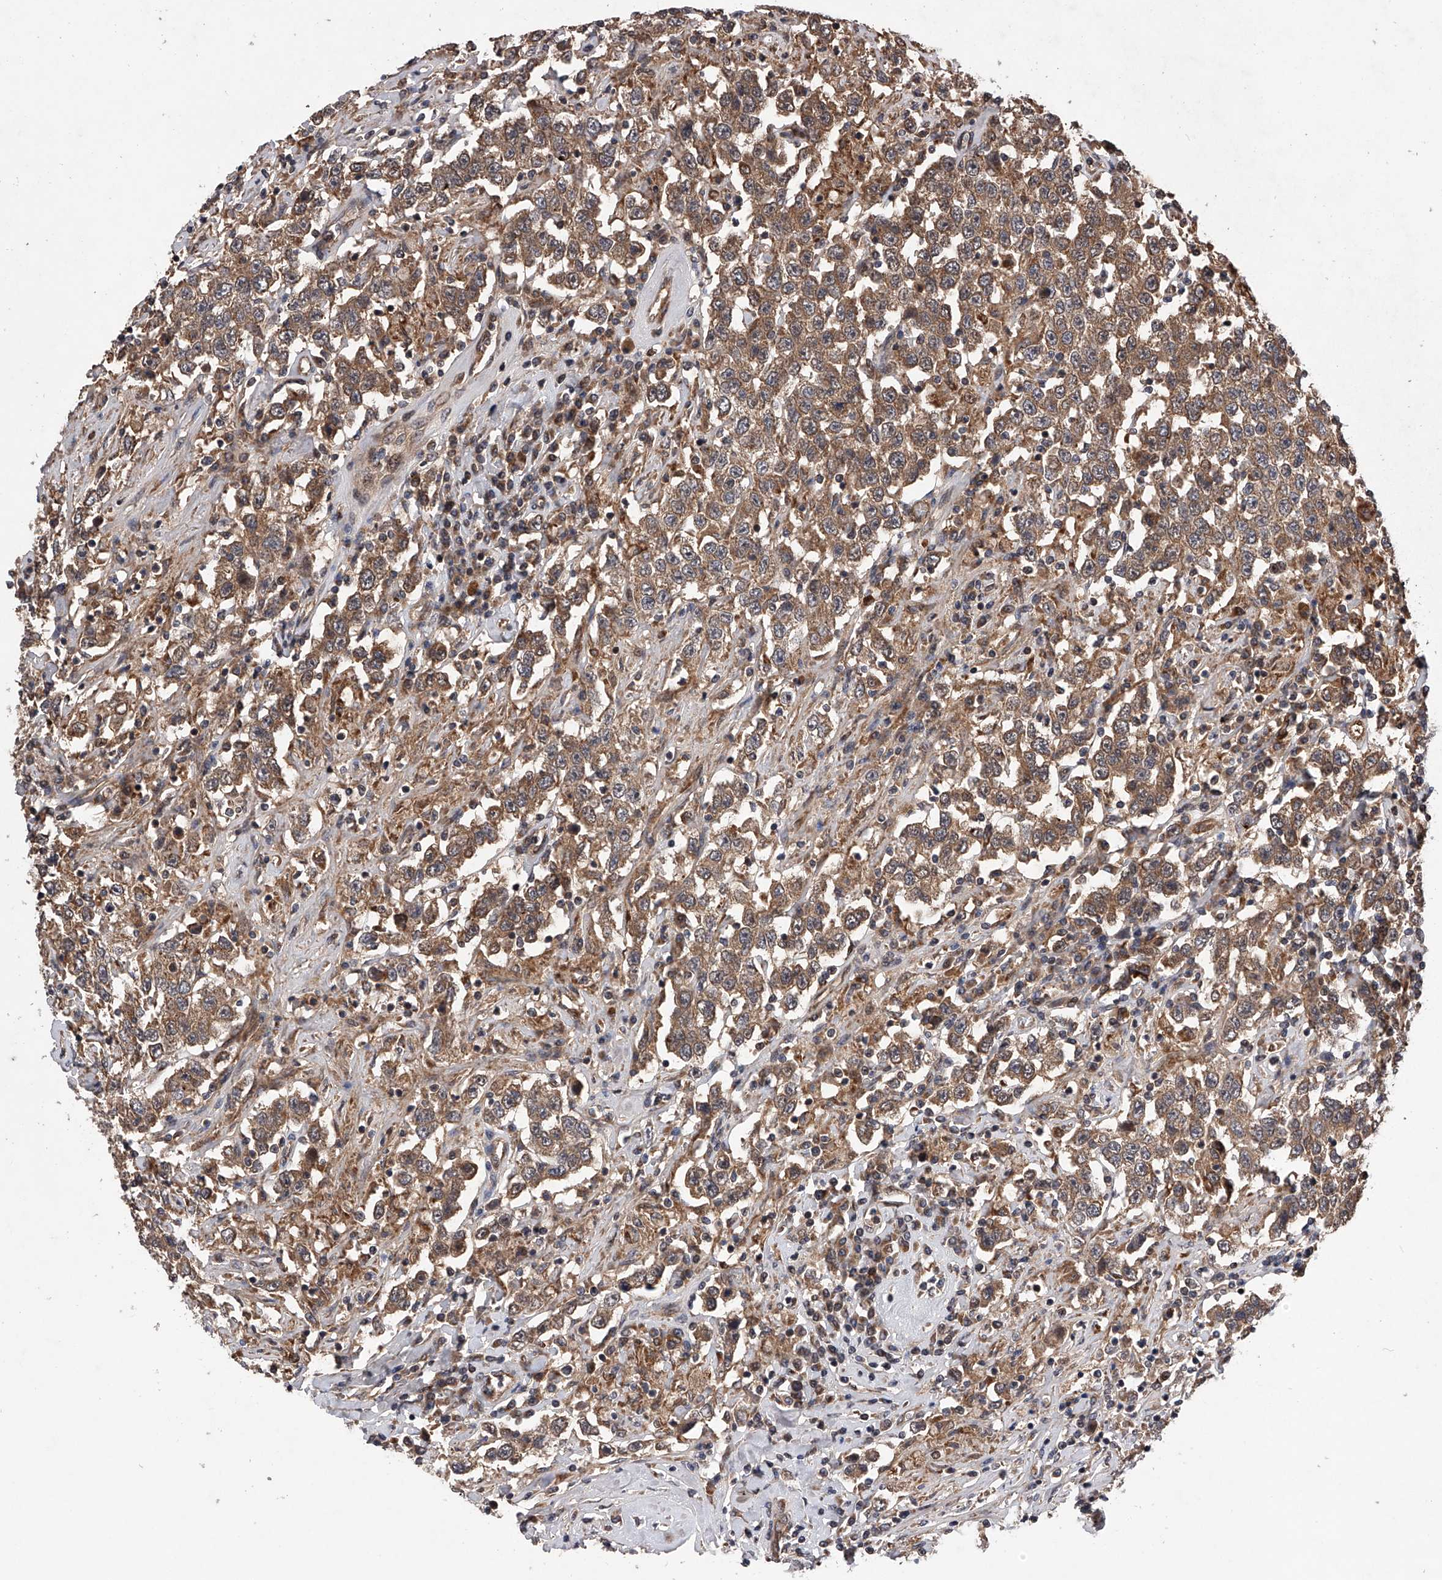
{"staining": {"intensity": "moderate", "quantity": ">75%", "location": "cytoplasmic/membranous"}, "tissue": "testis cancer", "cell_type": "Tumor cells", "image_type": "cancer", "snomed": [{"axis": "morphology", "description": "Seminoma, NOS"}, {"axis": "topography", "description": "Testis"}], "caption": "Immunohistochemistry (IHC) (DAB) staining of testis cancer displays moderate cytoplasmic/membranous protein staining in approximately >75% of tumor cells.", "gene": "MAP3K11", "patient": {"sex": "male", "age": 41}}